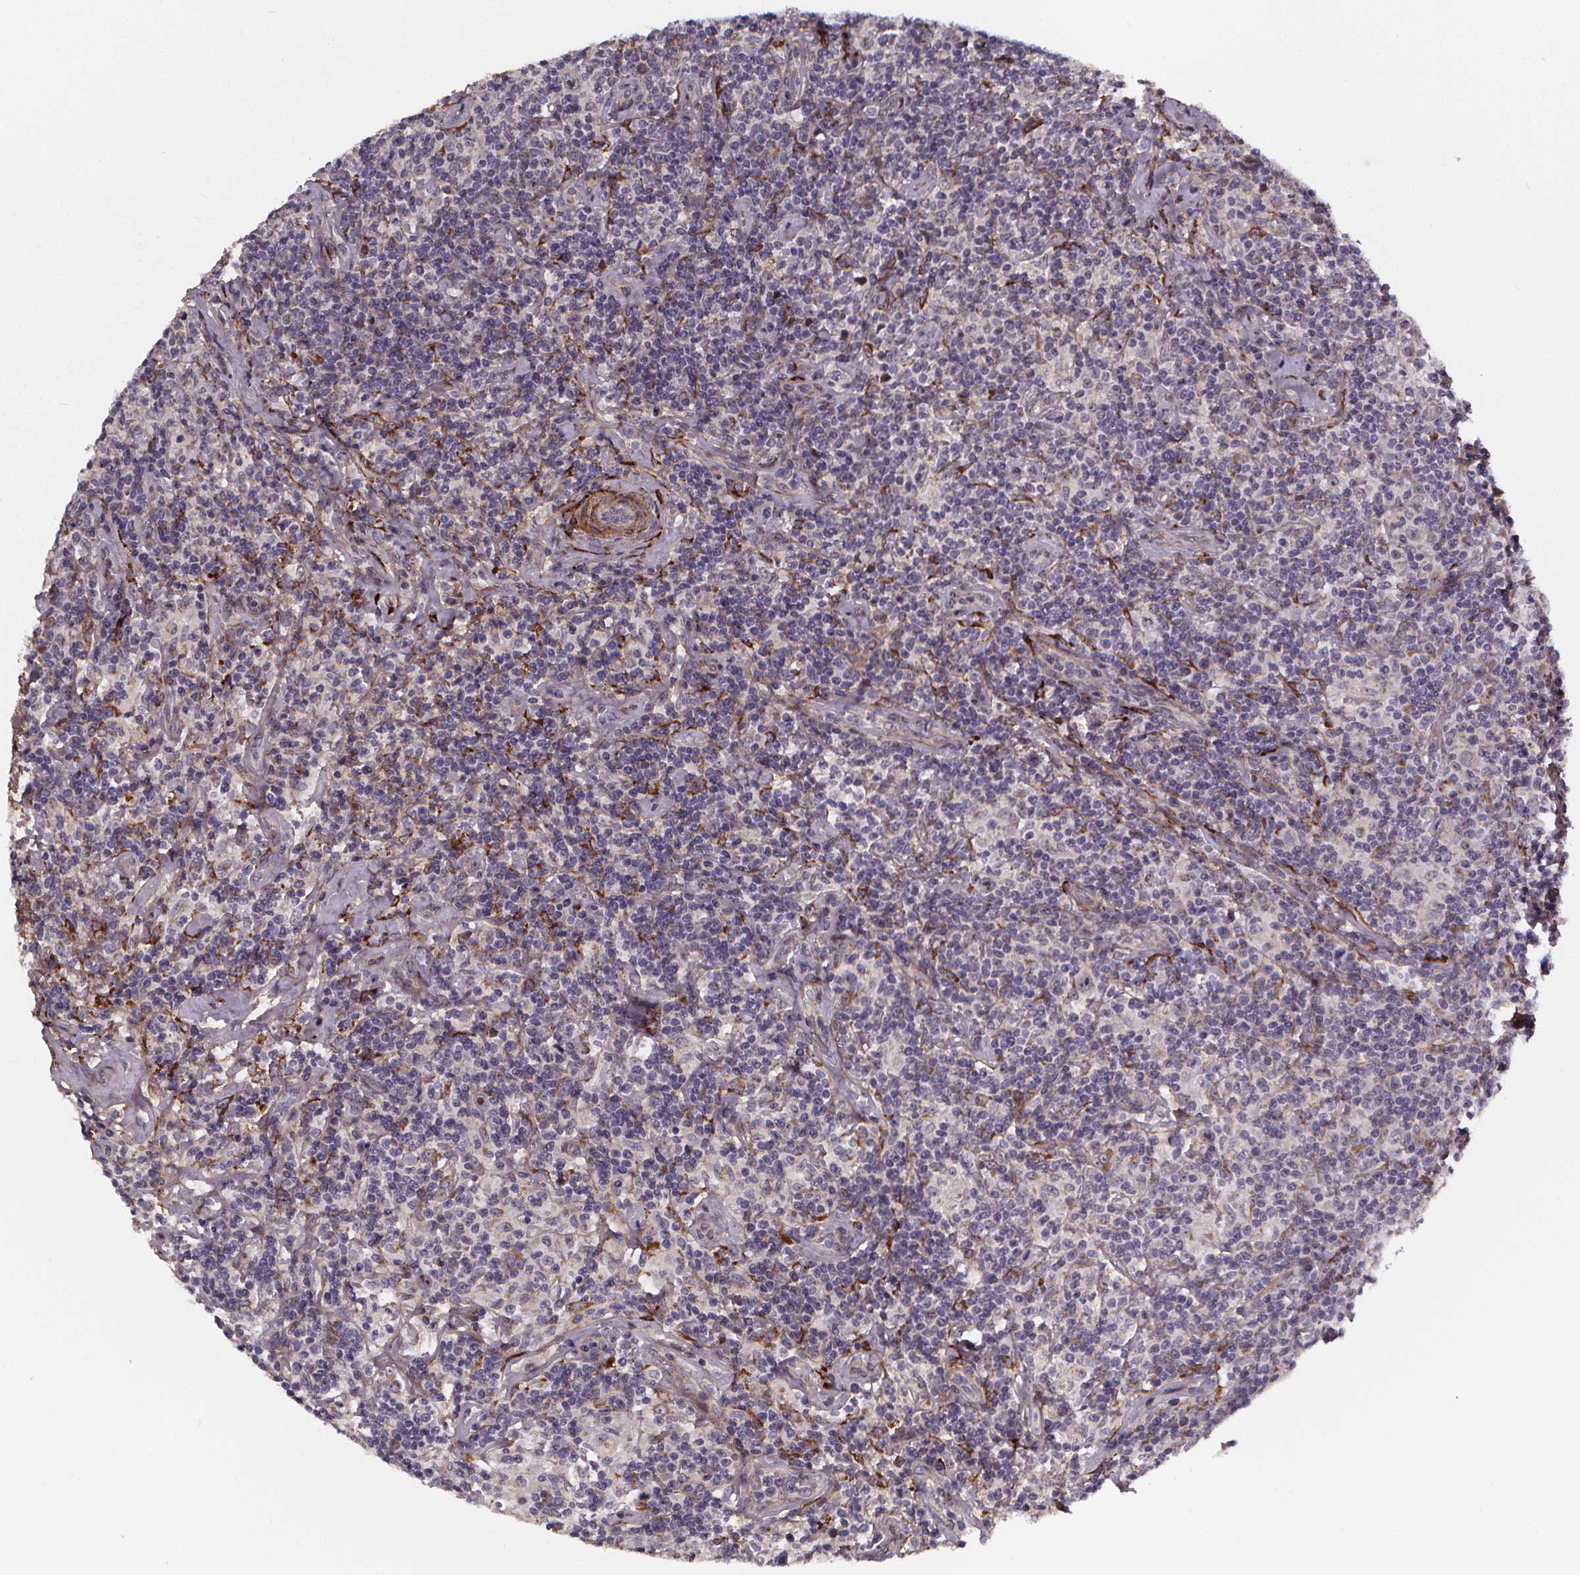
{"staining": {"intensity": "negative", "quantity": "none", "location": "none"}, "tissue": "lymphoma", "cell_type": "Tumor cells", "image_type": "cancer", "snomed": [{"axis": "morphology", "description": "Hodgkin's disease, NOS"}, {"axis": "topography", "description": "Lymph node"}], "caption": "Micrograph shows no significant protein expression in tumor cells of Hodgkin's disease.", "gene": "AEBP1", "patient": {"sex": "male", "age": 70}}